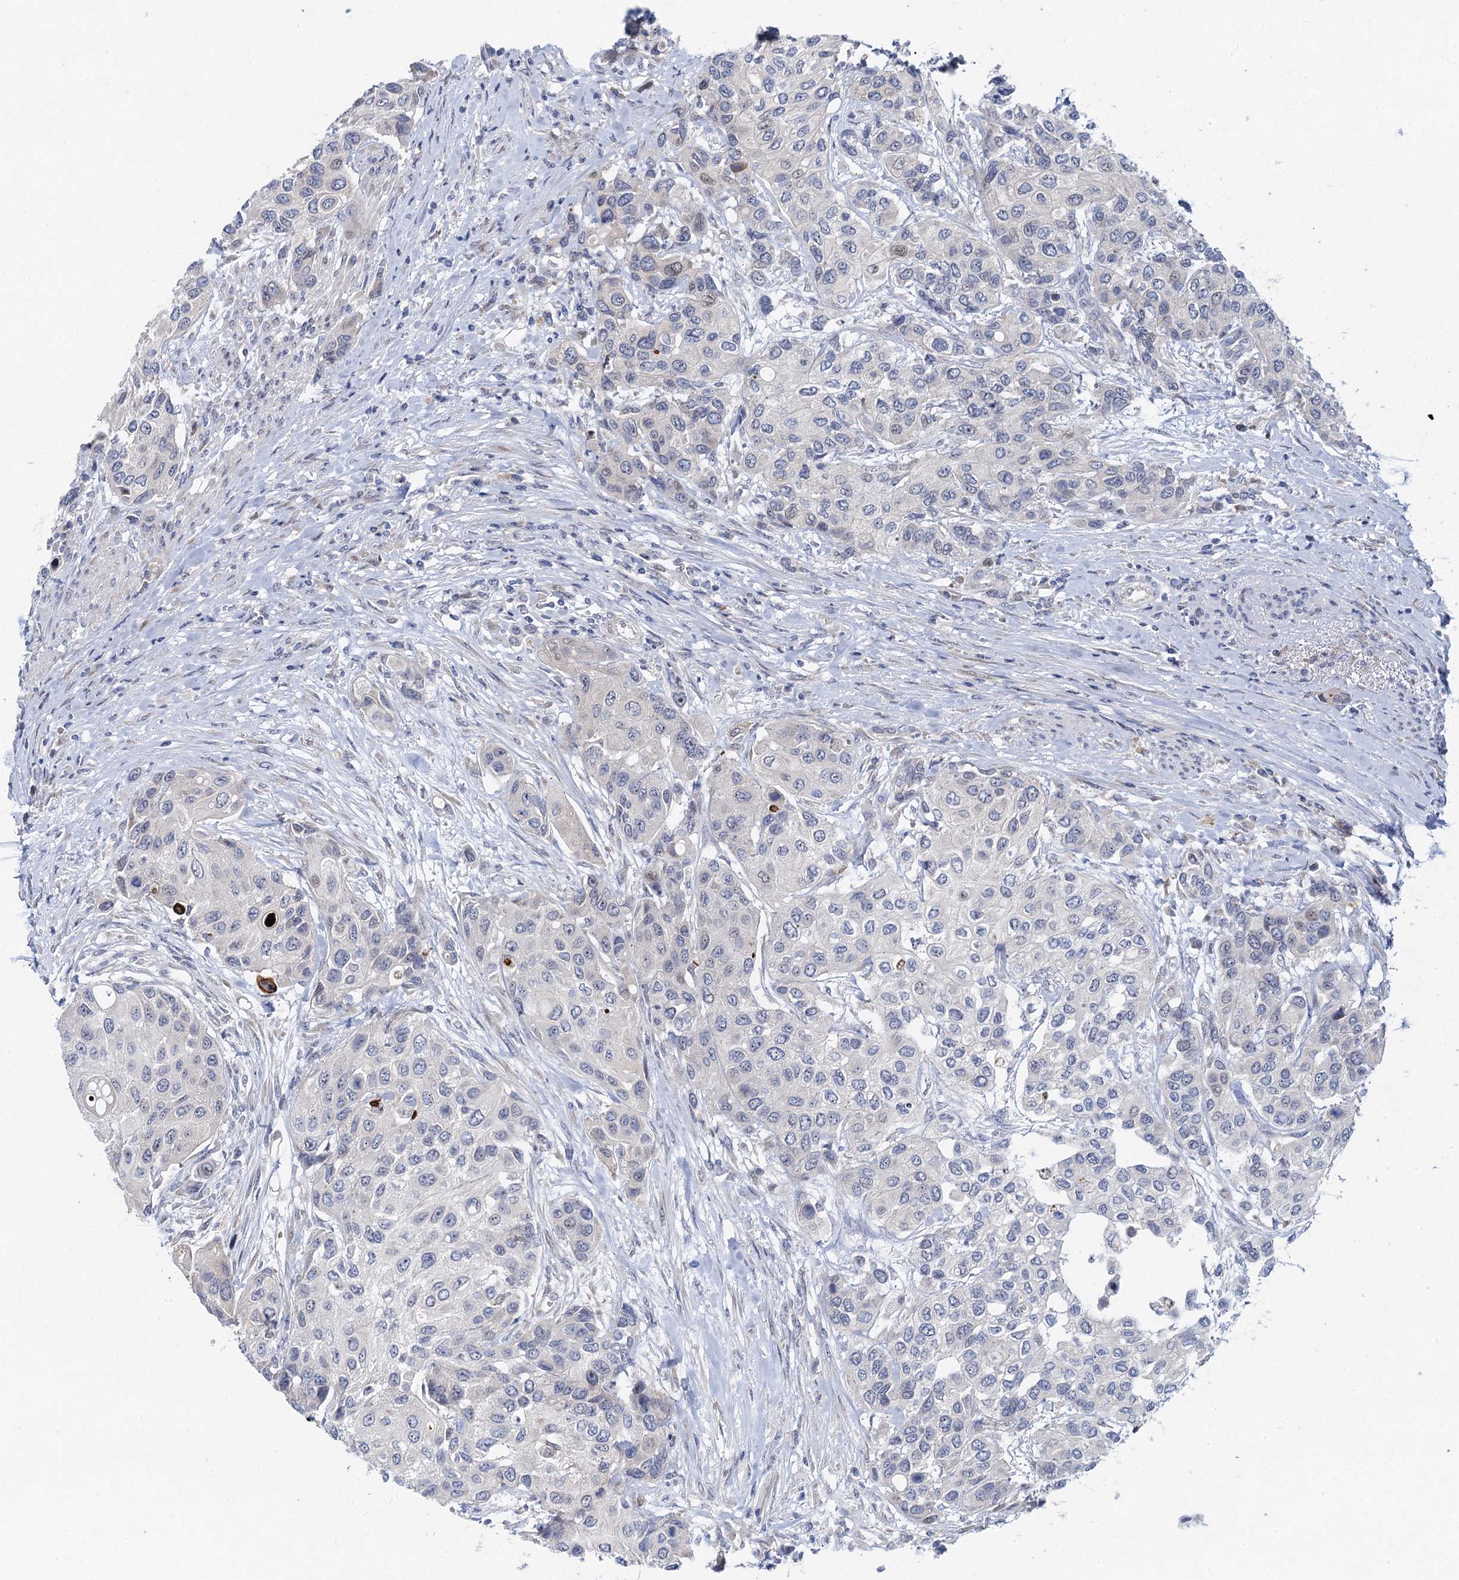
{"staining": {"intensity": "negative", "quantity": "none", "location": "none"}, "tissue": "urothelial cancer", "cell_type": "Tumor cells", "image_type": "cancer", "snomed": [{"axis": "morphology", "description": "Normal tissue, NOS"}, {"axis": "morphology", "description": "Urothelial carcinoma, High grade"}, {"axis": "topography", "description": "Vascular tissue"}, {"axis": "topography", "description": "Urinary bladder"}], "caption": "Immunohistochemistry micrograph of neoplastic tissue: human urothelial carcinoma (high-grade) stained with DAB shows no significant protein staining in tumor cells.", "gene": "QPCTL", "patient": {"sex": "female", "age": 56}}